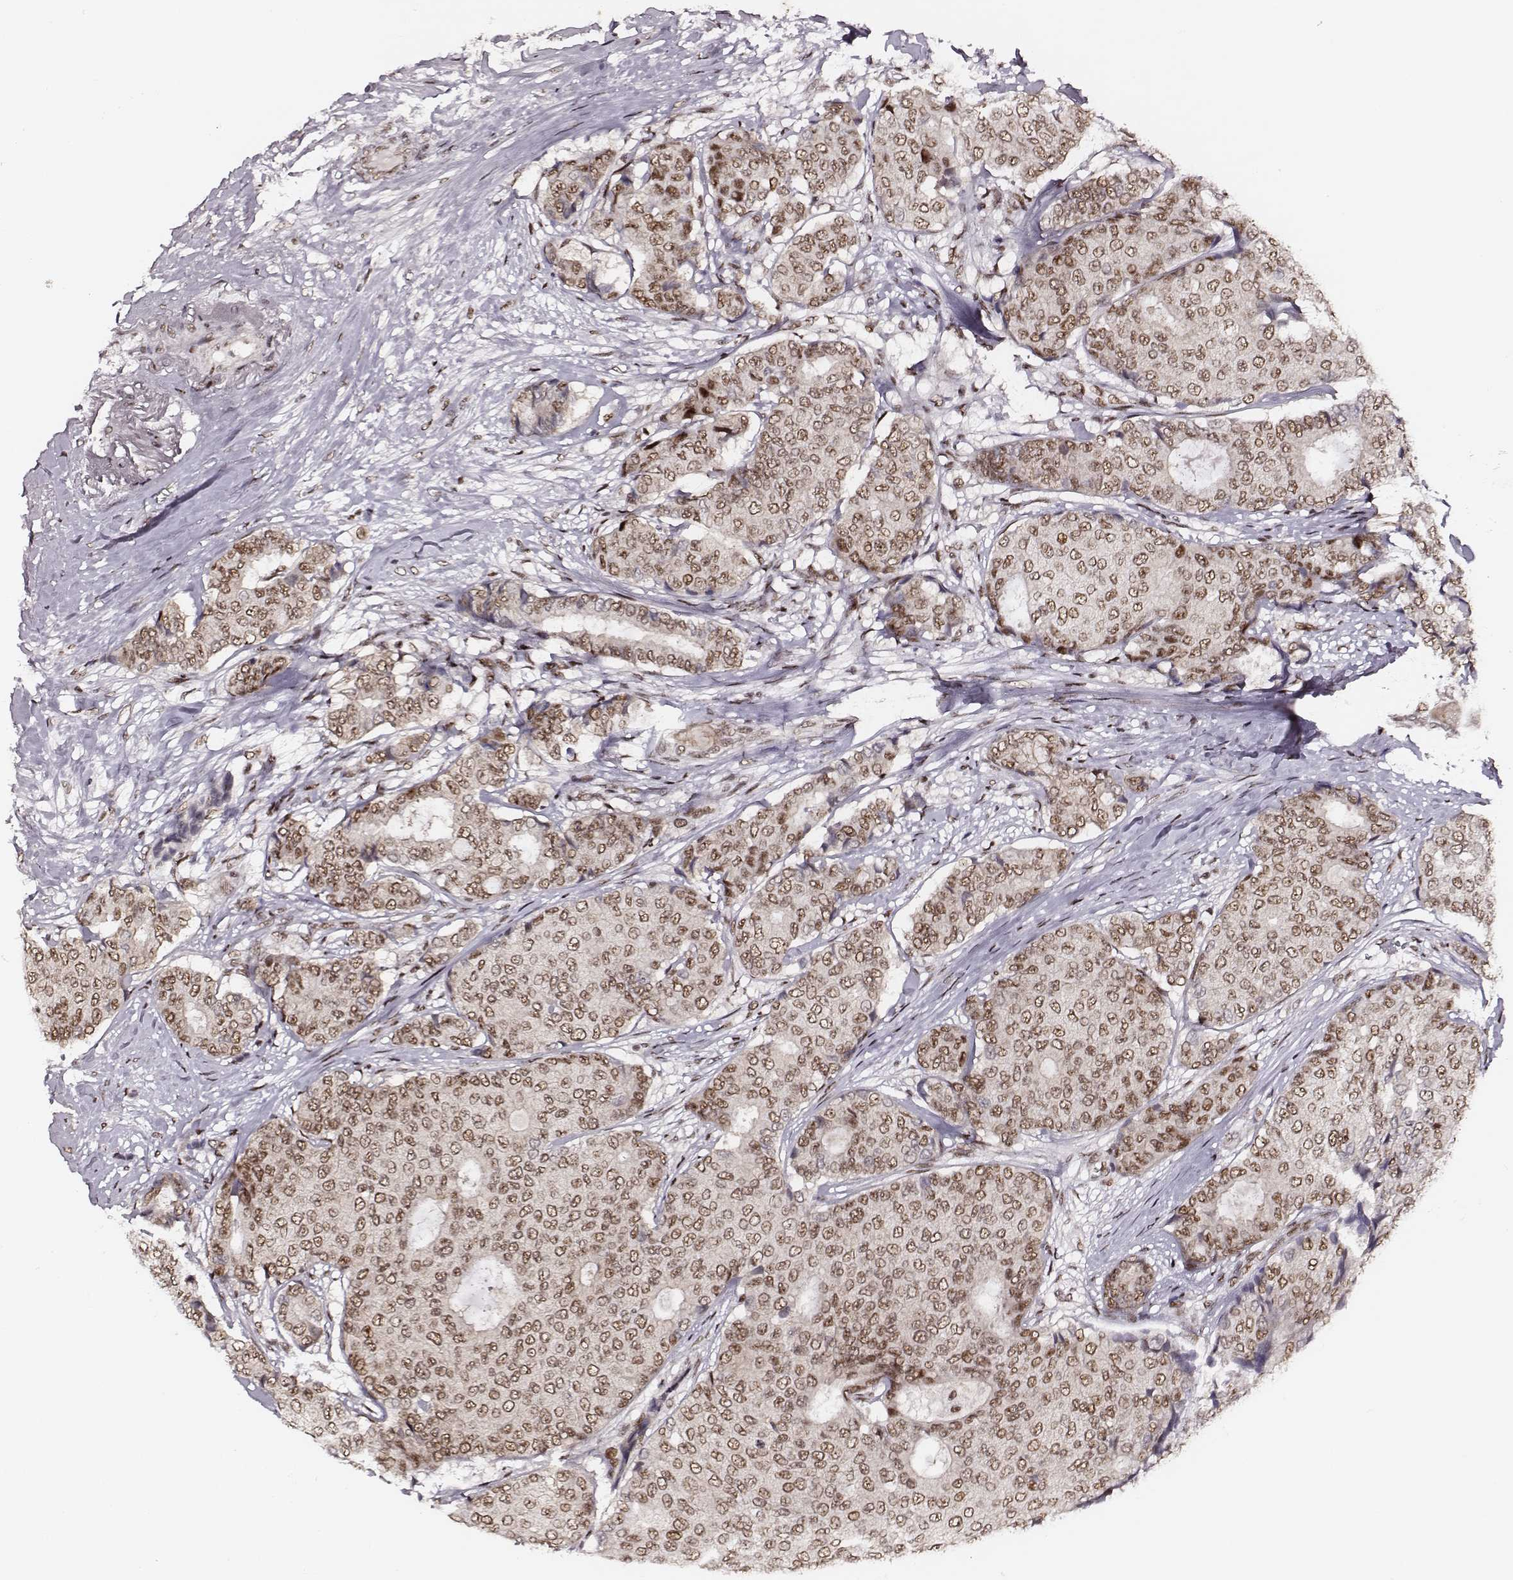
{"staining": {"intensity": "moderate", "quantity": ">75%", "location": "nuclear"}, "tissue": "breast cancer", "cell_type": "Tumor cells", "image_type": "cancer", "snomed": [{"axis": "morphology", "description": "Duct carcinoma"}, {"axis": "topography", "description": "Breast"}], "caption": "Human breast cancer stained with a brown dye displays moderate nuclear positive positivity in approximately >75% of tumor cells.", "gene": "PPARA", "patient": {"sex": "female", "age": 75}}